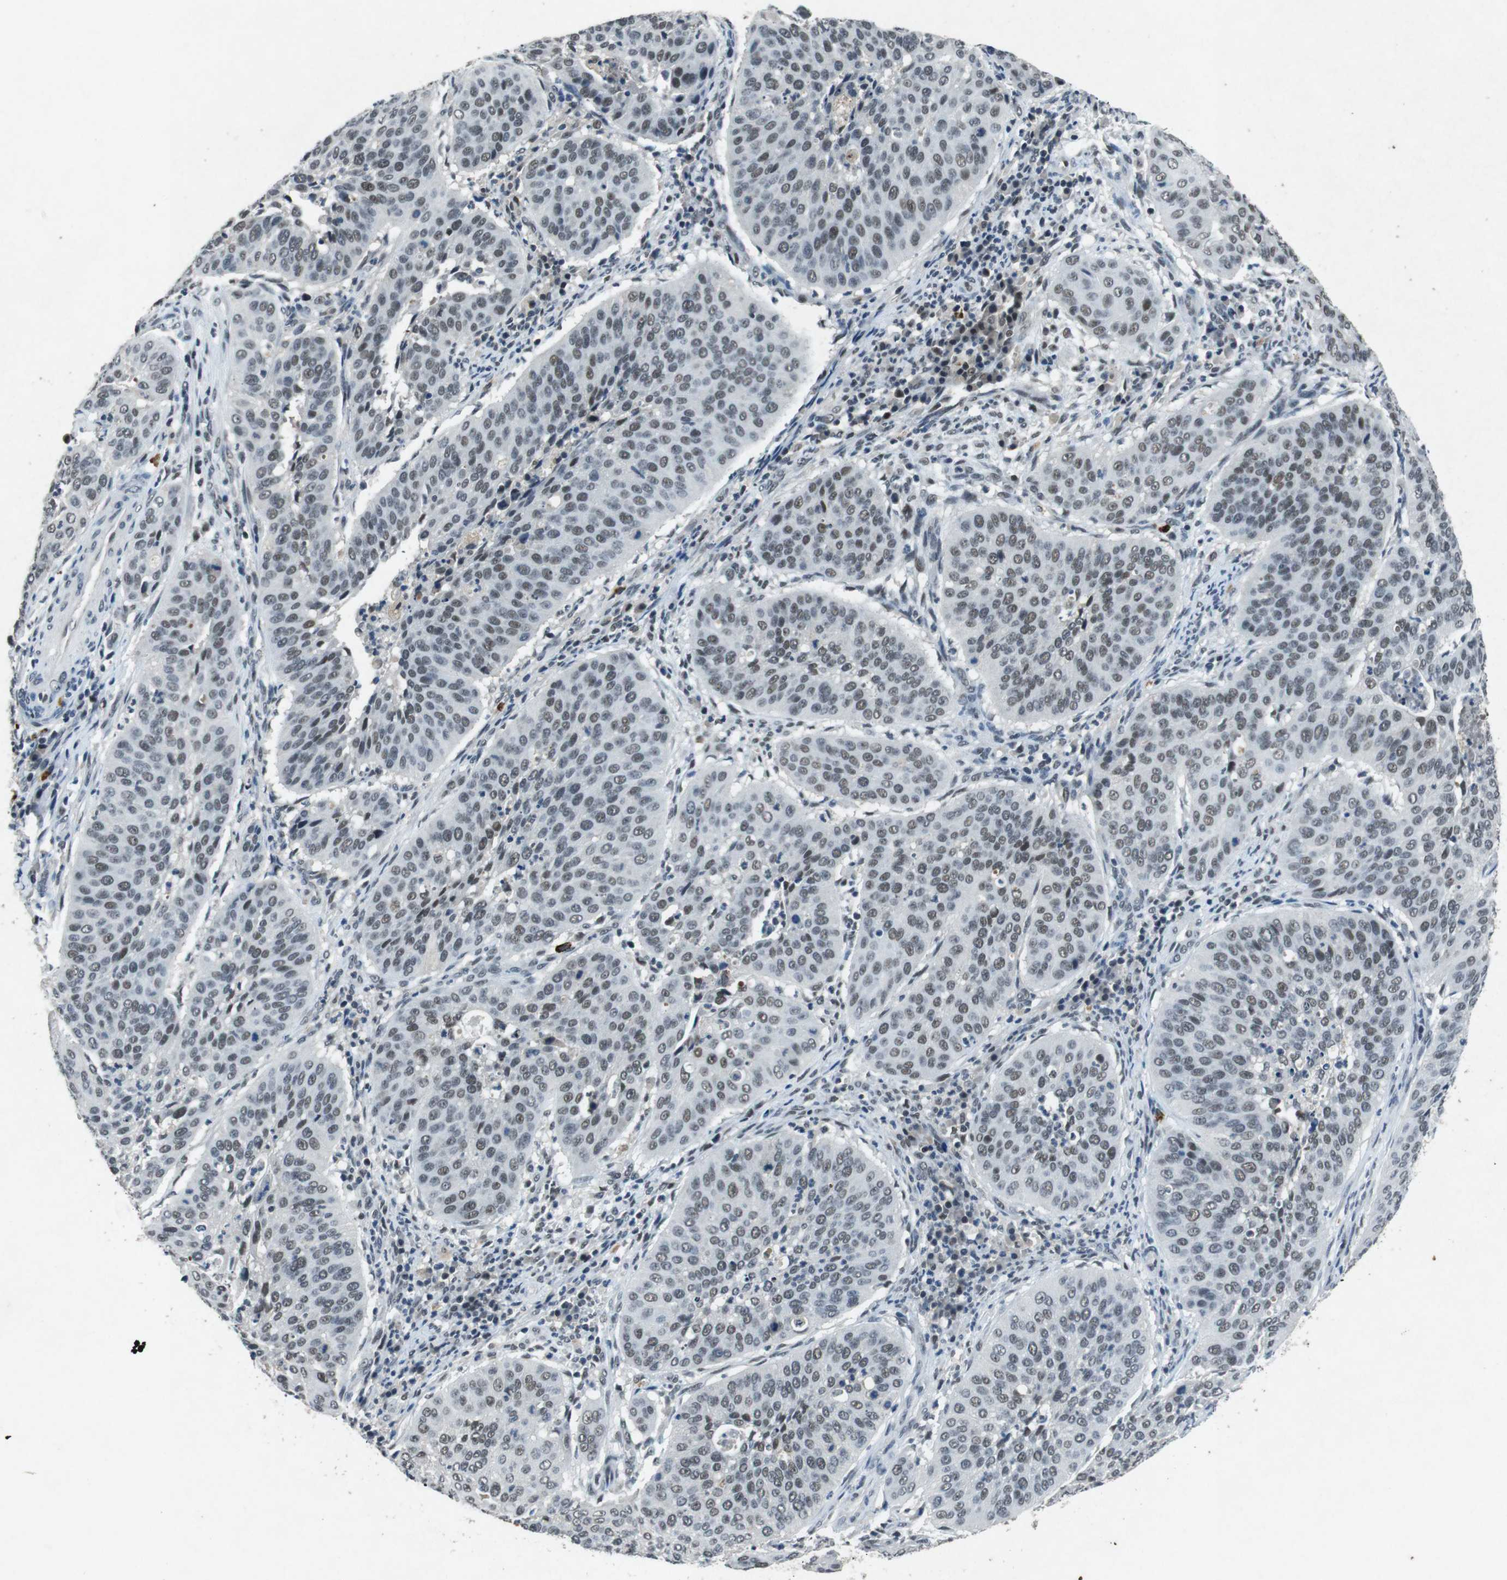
{"staining": {"intensity": "weak", "quantity": "25%-75%", "location": "nuclear"}, "tissue": "cervical cancer", "cell_type": "Tumor cells", "image_type": "cancer", "snomed": [{"axis": "morphology", "description": "Normal tissue, NOS"}, {"axis": "morphology", "description": "Squamous cell carcinoma, NOS"}, {"axis": "topography", "description": "Cervix"}], "caption": "Human cervical cancer (squamous cell carcinoma) stained with a brown dye shows weak nuclear positive staining in about 25%-75% of tumor cells.", "gene": "USP7", "patient": {"sex": "female", "age": 39}}